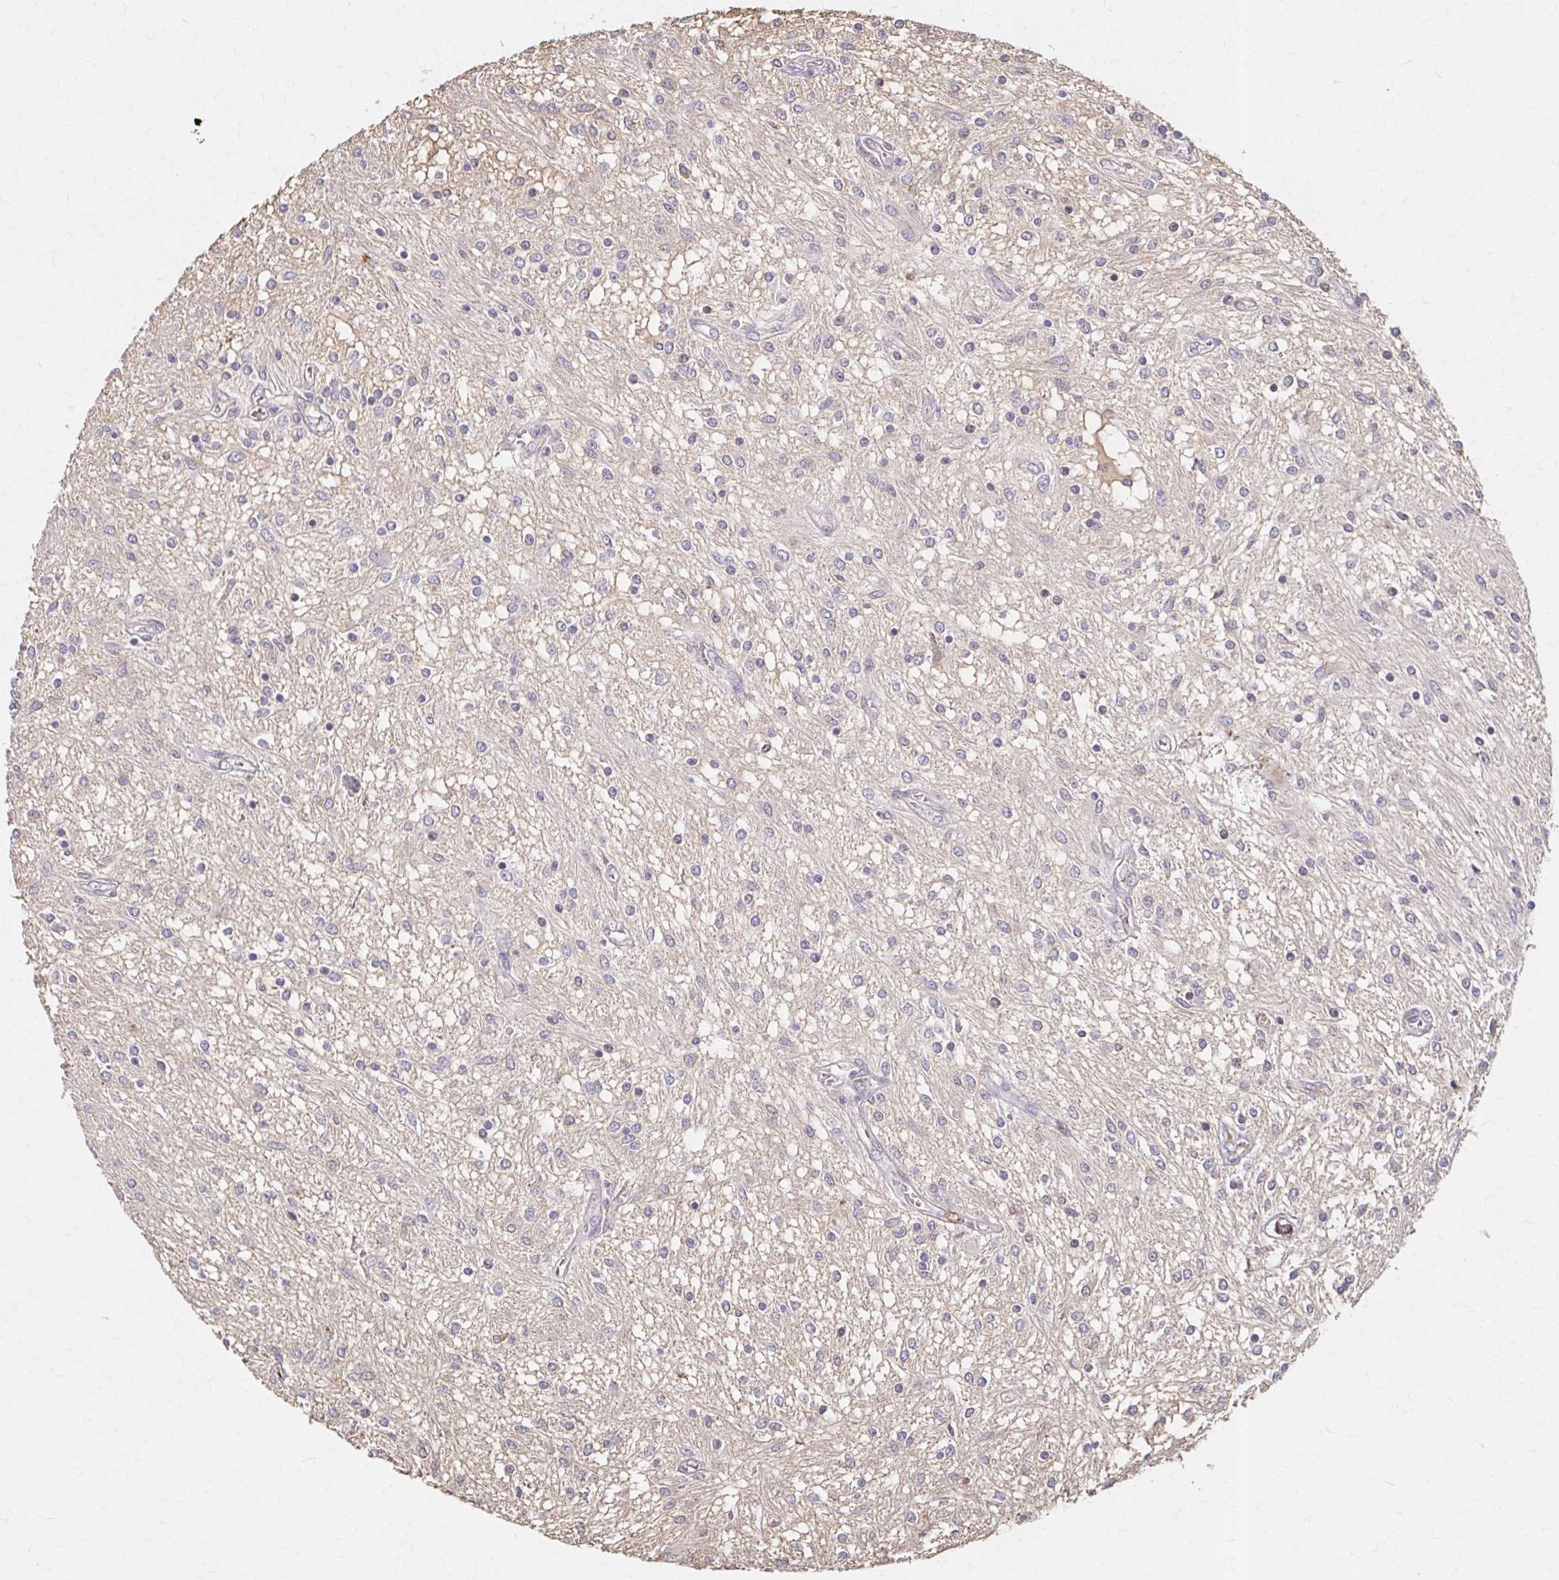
{"staining": {"intensity": "negative", "quantity": "none", "location": "none"}, "tissue": "glioma", "cell_type": "Tumor cells", "image_type": "cancer", "snomed": [{"axis": "morphology", "description": "Glioma, malignant, Low grade"}, {"axis": "topography", "description": "Cerebellum"}], "caption": "Immunohistochemistry (IHC) photomicrograph of malignant glioma (low-grade) stained for a protein (brown), which exhibits no expression in tumor cells. The staining is performed using DAB brown chromogen with nuclei counter-stained in using hematoxylin.", "gene": "HMGCS2", "patient": {"sex": "female", "age": 14}}